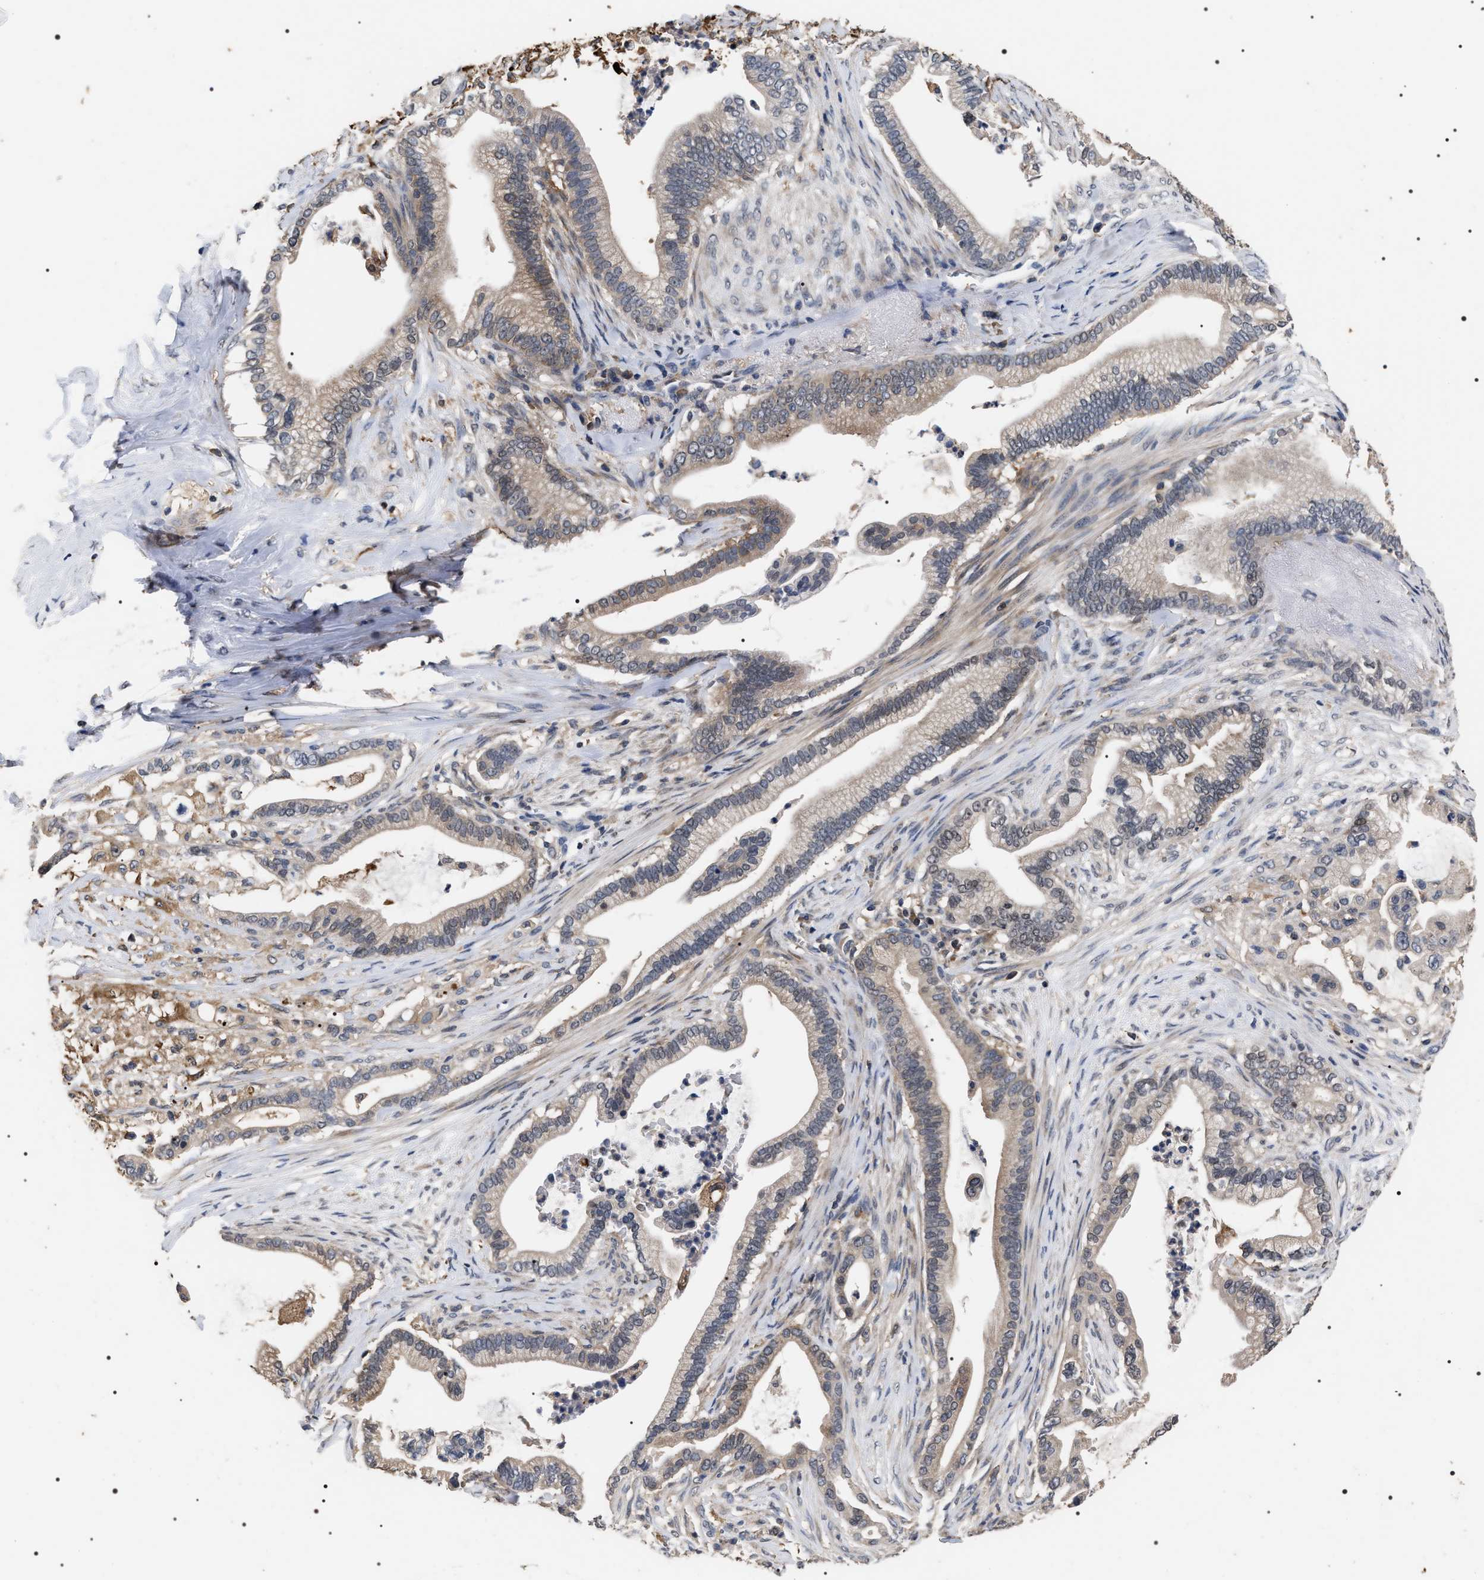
{"staining": {"intensity": "weak", "quantity": "25%-75%", "location": "cytoplasmic/membranous"}, "tissue": "pancreatic cancer", "cell_type": "Tumor cells", "image_type": "cancer", "snomed": [{"axis": "morphology", "description": "Adenocarcinoma, NOS"}, {"axis": "topography", "description": "Pancreas"}], "caption": "Protein staining exhibits weak cytoplasmic/membranous positivity in approximately 25%-75% of tumor cells in pancreatic adenocarcinoma. Using DAB (brown) and hematoxylin (blue) stains, captured at high magnification using brightfield microscopy.", "gene": "UPF3A", "patient": {"sex": "male", "age": 69}}